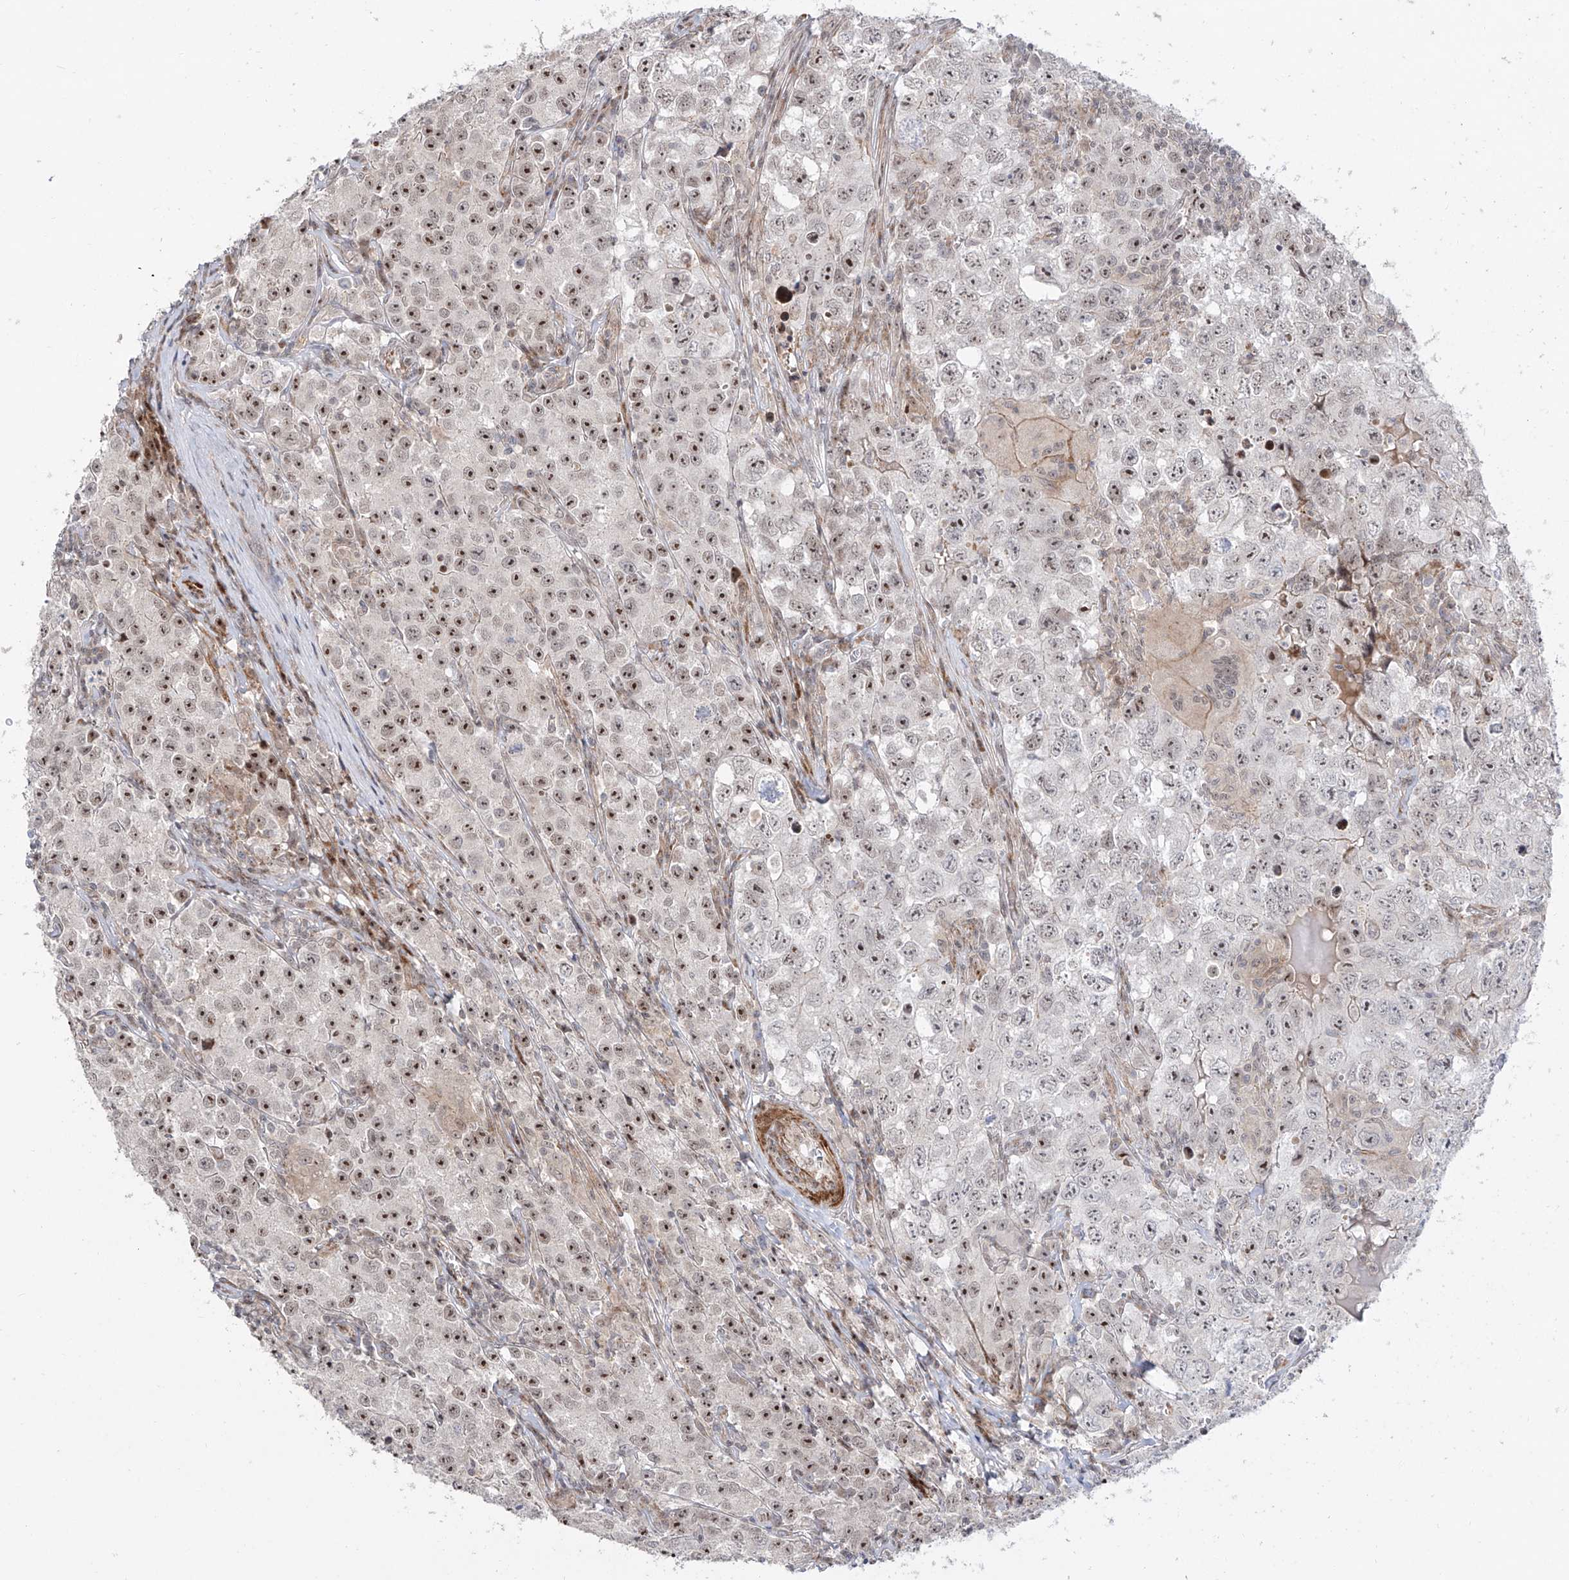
{"staining": {"intensity": "moderate", "quantity": "25%-75%", "location": "nuclear"}, "tissue": "testis cancer", "cell_type": "Tumor cells", "image_type": "cancer", "snomed": [{"axis": "morphology", "description": "Seminoma, NOS"}, {"axis": "morphology", "description": "Carcinoma, Embryonal, NOS"}, {"axis": "topography", "description": "Testis"}], "caption": "Immunohistochemistry (IHC) (DAB) staining of human embryonal carcinoma (testis) shows moderate nuclear protein expression in about 25%-75% of tumor cells.", "gene": "ZNF180", "patient": {"sex": "male", "age": 43}}